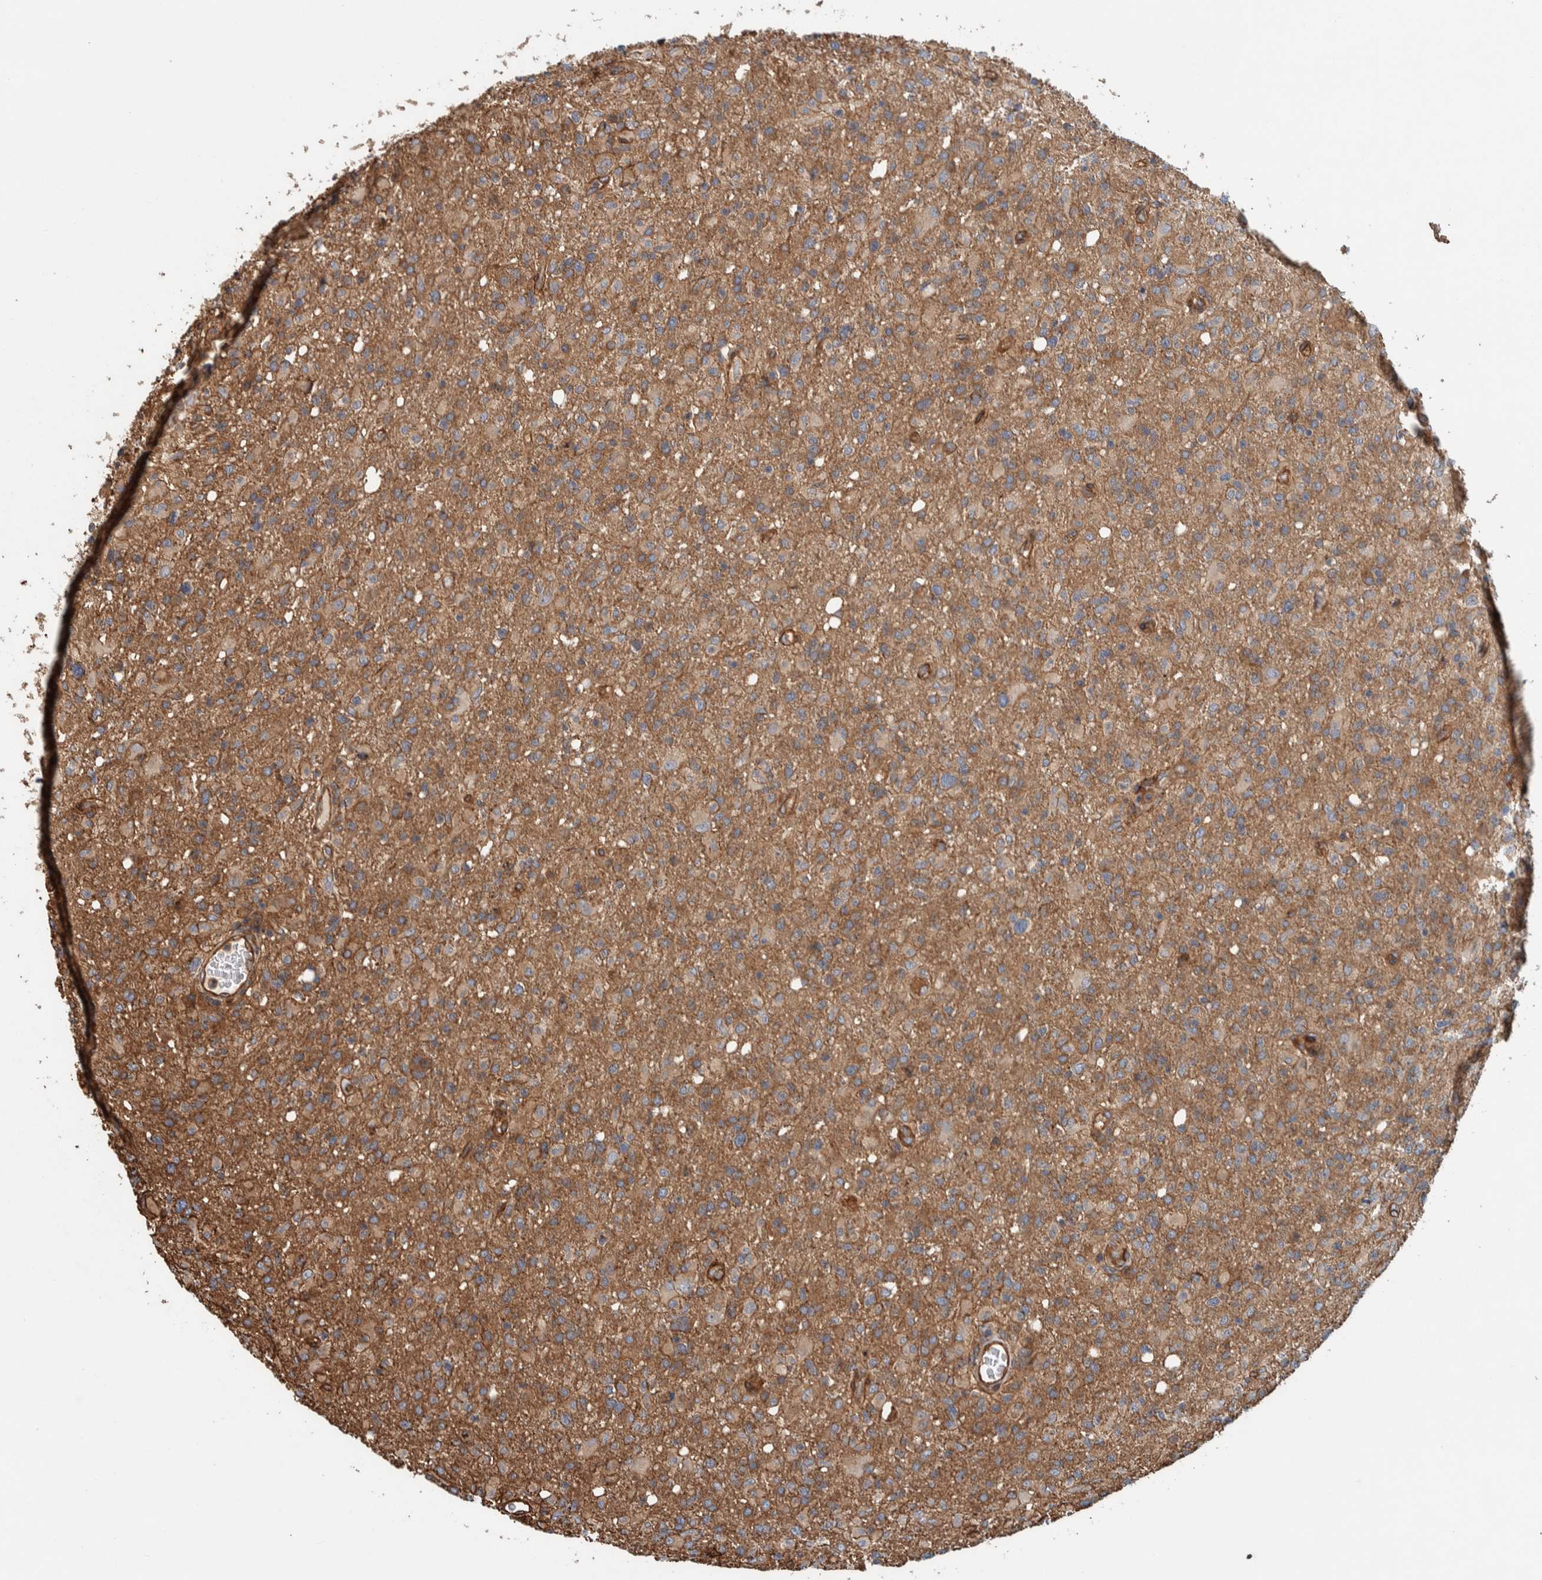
{"staining": {"intensity": "moderate", "quantity": ">75%", "location": "cytoplasmic/membranous"}, "tissue": "glioma", "cell_type": "Tumor cells", "image_type": "cancer", "snomed": [{"axis": "morphology", "description": "Glioma, malignant, High grade"}, {"axis": "topography", "description": "Brain"}], "caption": "Human malignant high-grade glioma stained with a brown dye reveals moderate cytoplasmic/membranous positive positivity in about >75% of tumor cells.", "gene": "PKD1L1", "patient": {"sex": "female", "age": 57}}